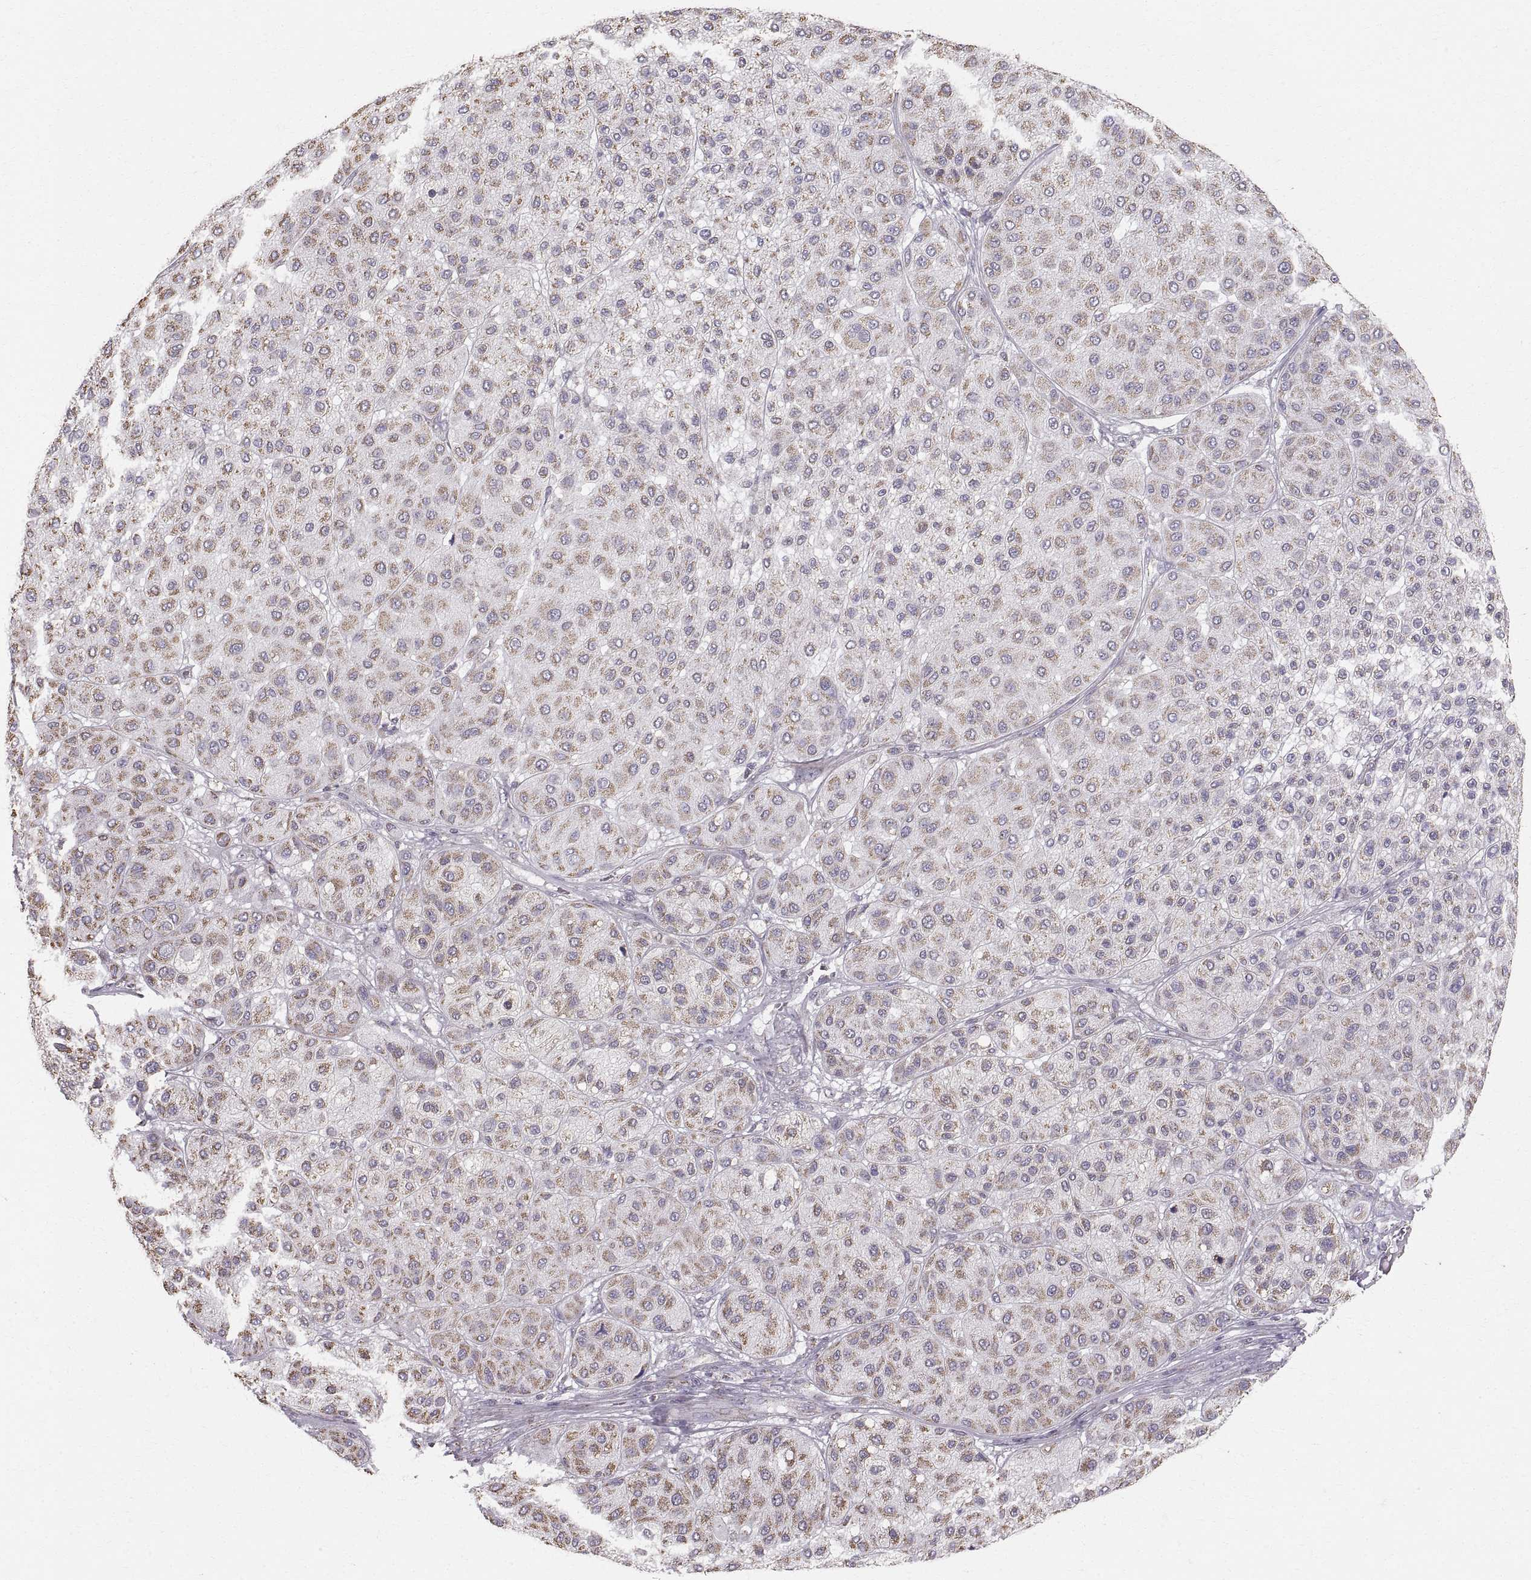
{"staining": {"intensity": "moderate", "quantity": "25%-75%", "location": "cytoplasmic/membranous"}, "tissue": "melanoma", "cell_type": "Tumor cells", "image_type": "cancer", "snomed": [{"axis": "morphology", "description": "Malignant melanoma, Metastatic site"}, {"axis": "topography", "description": "Smooth muscle"}], "caption": "The histopathology image reveals a brown stain indicating the presence of a protein in the cytoplasmic/membranous of tumor cells in malignant melanoma (metastatic site).", "gene": "STMND1", "patient": {"sex": "male", "age": 41}}